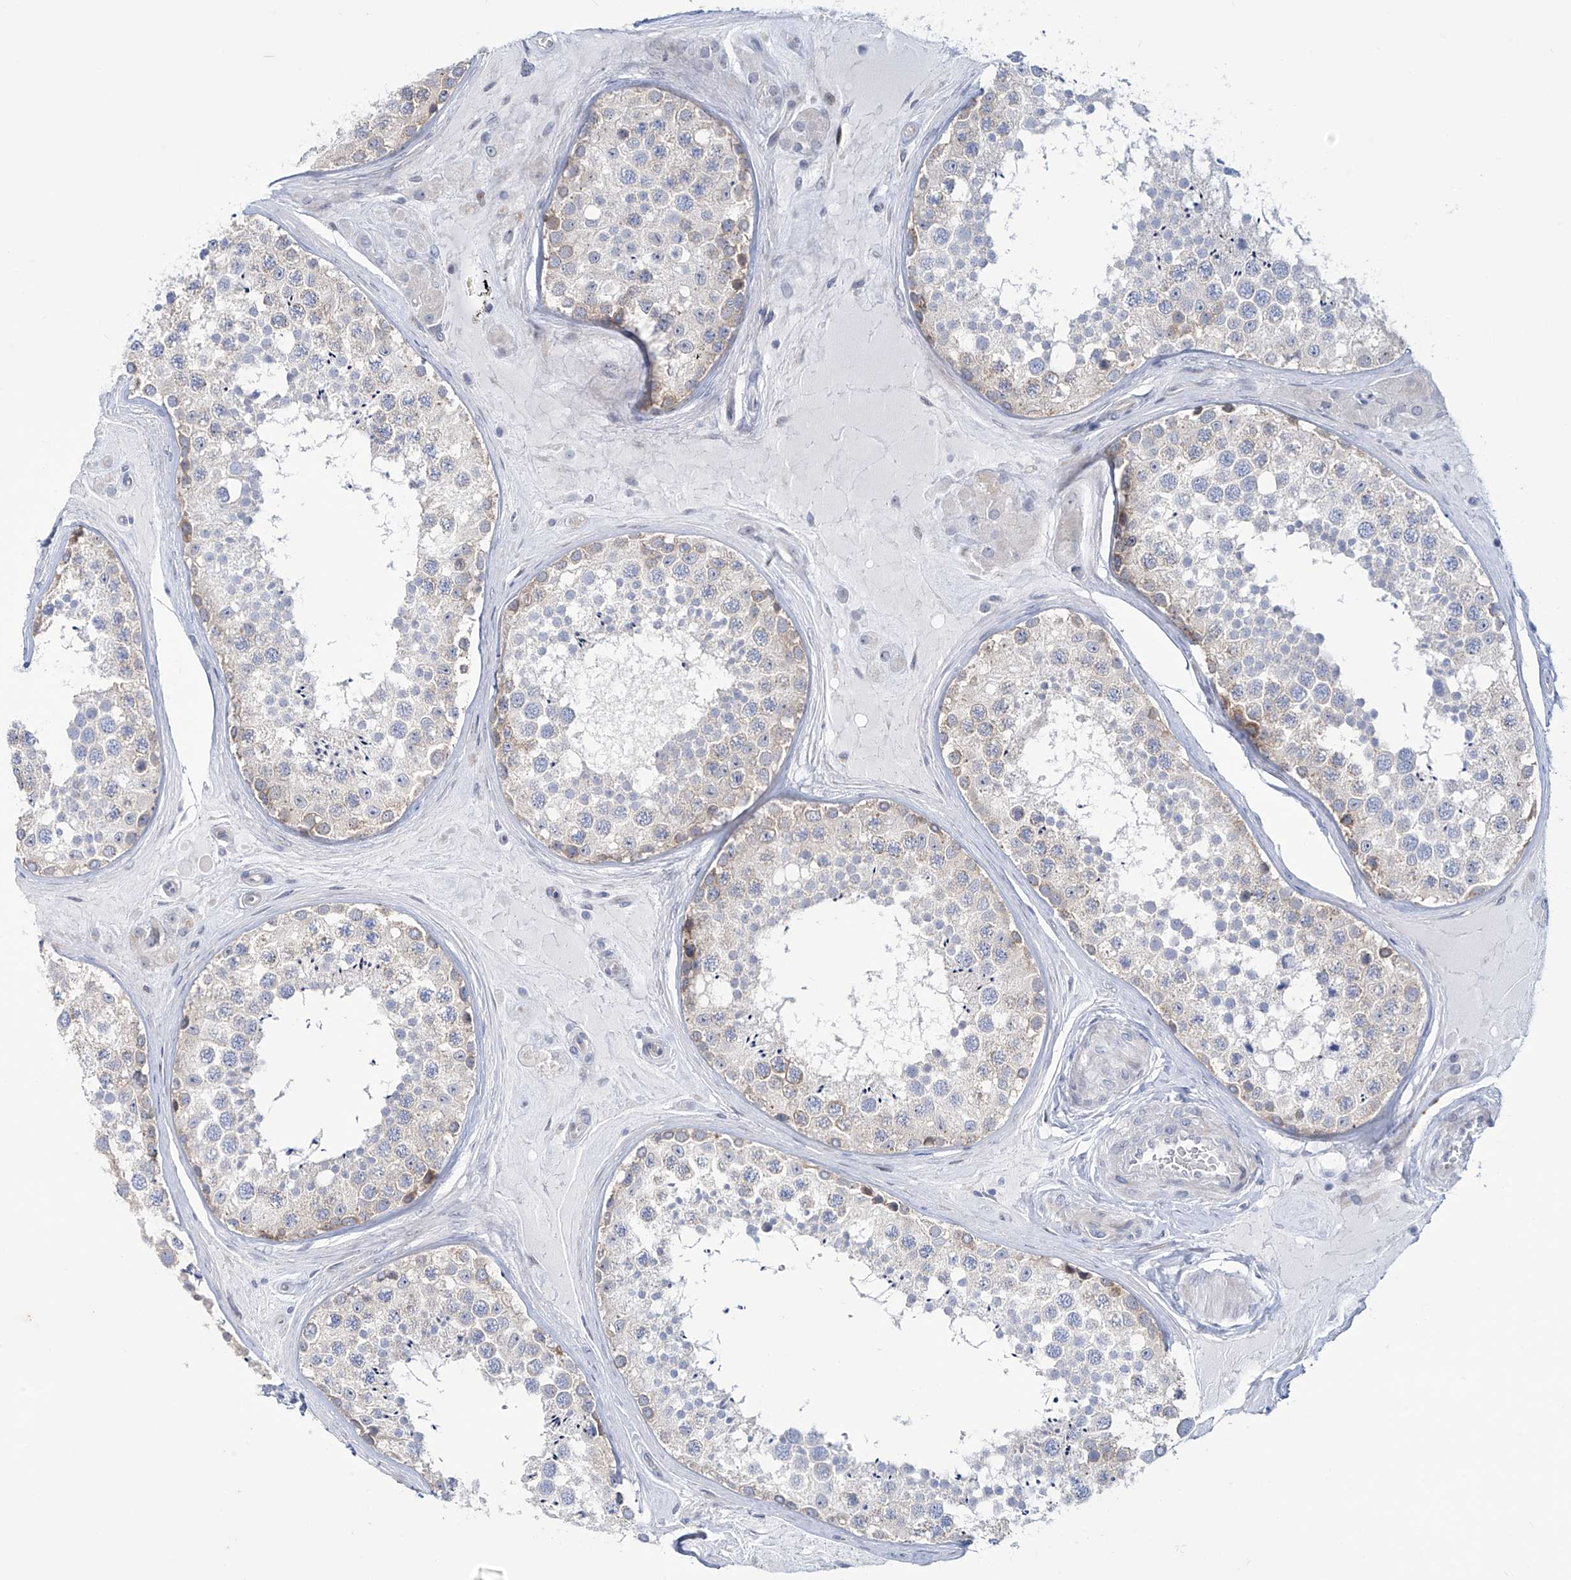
{"staining": {"intensity": "moderate", "quantity": "<25%", "location": "cytoplasmic/membranous"}, "tissue": "testis", "cell_type": "Cells in seminiferous ducts", "image_type": "normal", "snomed": [{"axis": "morphology", "description": "Normal tissue, NOS"}, {"axis": "topography", "description": "Testis"}], "caption": "Protein positivity by IHC demonstrates moderate cytoplasmic/membranous staining in approximately <25% of cells in seminiferous ducts in normal testis.", "gene": "TRIM60", "patient": {"sex": "male", "age": 46}}